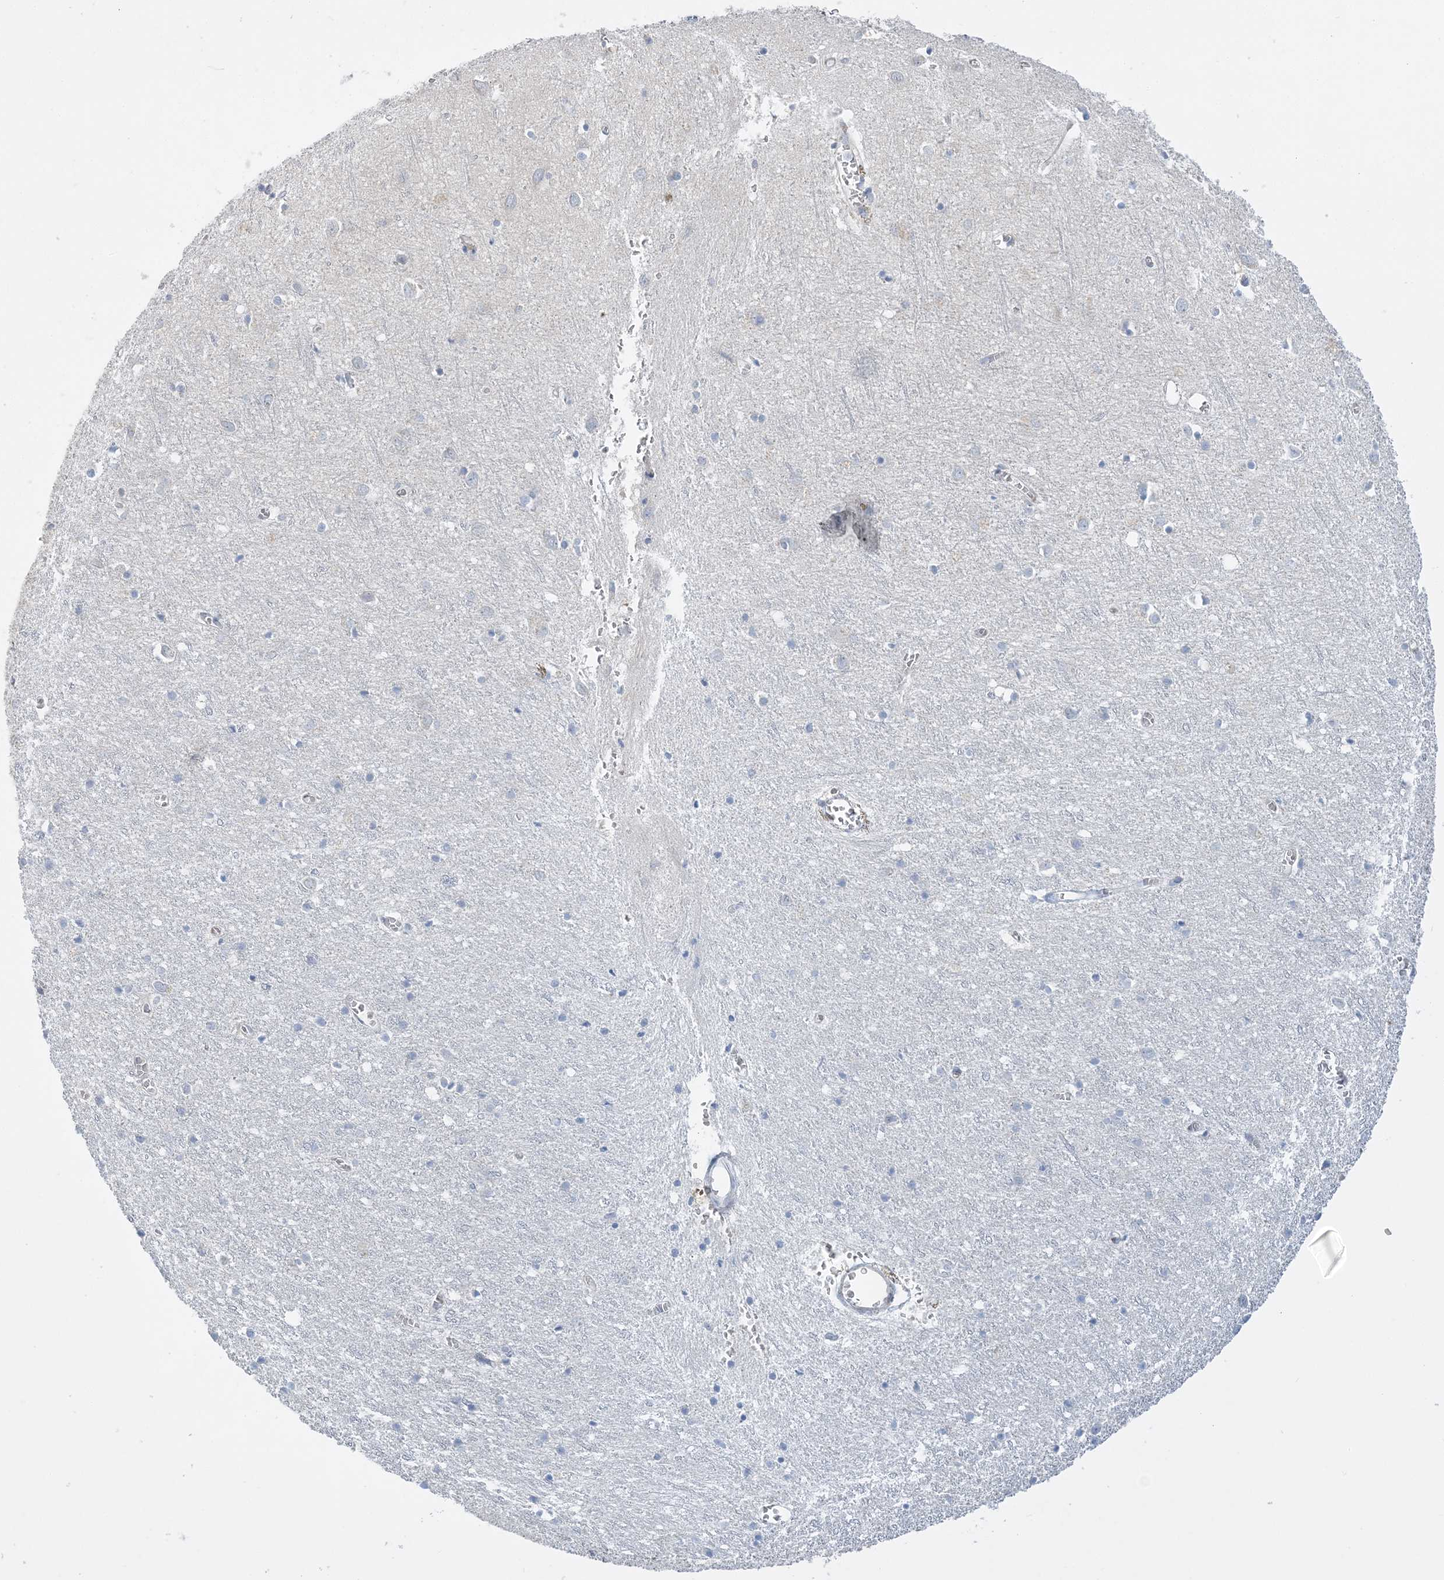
{"staining": {"intensity": "negative", "quantity": "none", "location": "none"}, "tissue": "cerebral cortex", "cell_type": "Endothelial cells", "image_type": "normal", "snomed": [{"axis": "morphology", "description": "Normal tissue, NOS"}, {"axis": "topography", "description": "Cerebral cortex"}], "caption": "Immunohistochemistry (IHC) photomicrograph of unremarkable human cerebral cortex stained for a protein (brown), which reveals no staining in endothelial cells. (Brightfield microscopy of DAB IHC at high magnification).", "gene": "FAM114A2", "patient": {"sex": "female", "age": 64}}